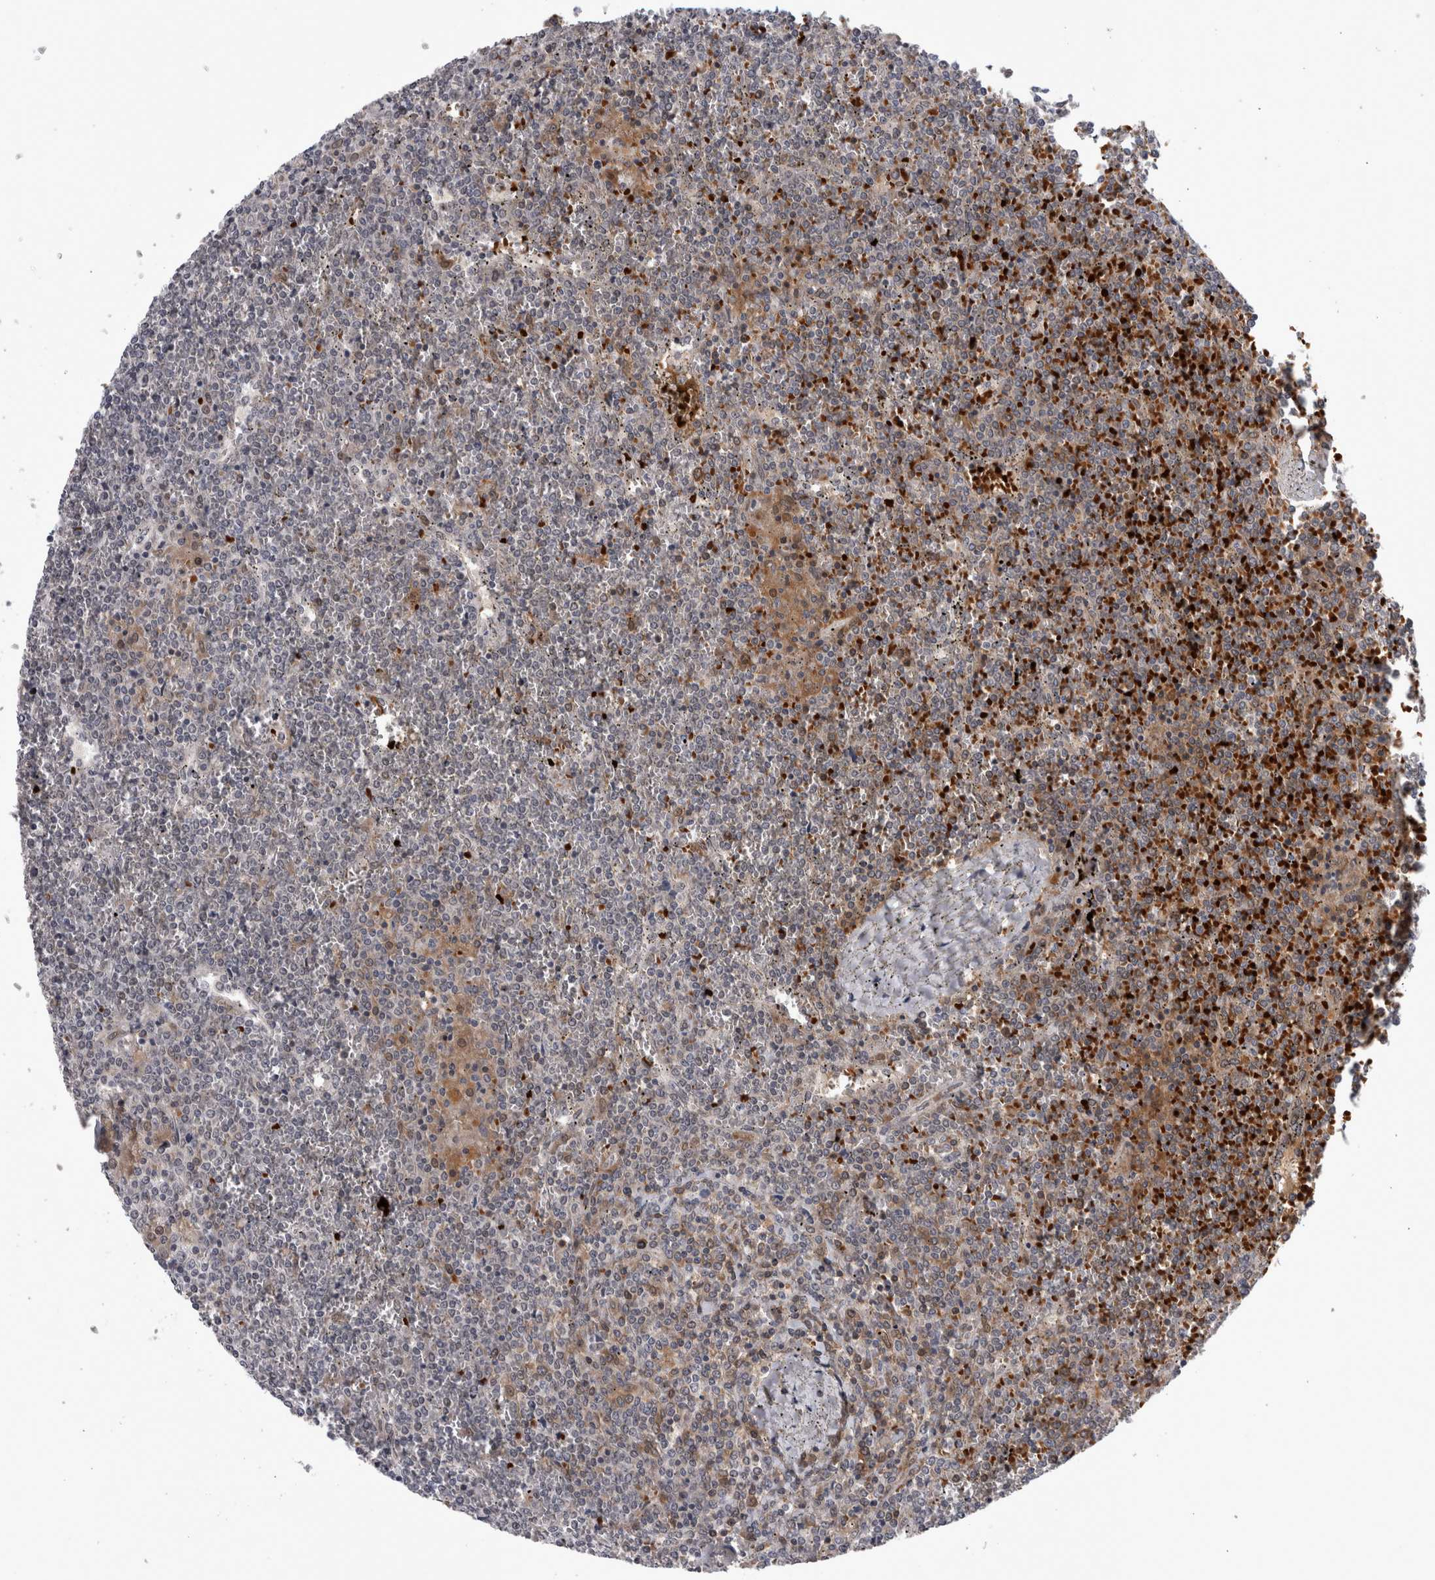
{"staining": {"intensity": "negative", "quantity": "none", "location": "none"}, "tissue": "lymphoma", "cell_type": "Tumor cells", "image_type": "cancer", "snomed": [{"axis": "morphology", "description": "Malignant lymphoma, non-Hodgkin's type, Low grade"}, {"axis": "topography", "description": "Spleen"}], "caption": "This micrograph is of low-grade malignant lymphoma, non-Hodgkin's type stained with IHC to label a protein in brown with the nuclei are counter-stained blue. There is no positivity in tumor cells. The staining was performed using DAB to visualize the protein expression in brown, while the nuclei were stained in blue with hematoxylin (Magnification: 20x).", "gene": "PEBP4", "patient": {"sex": "female", "age": 19}}